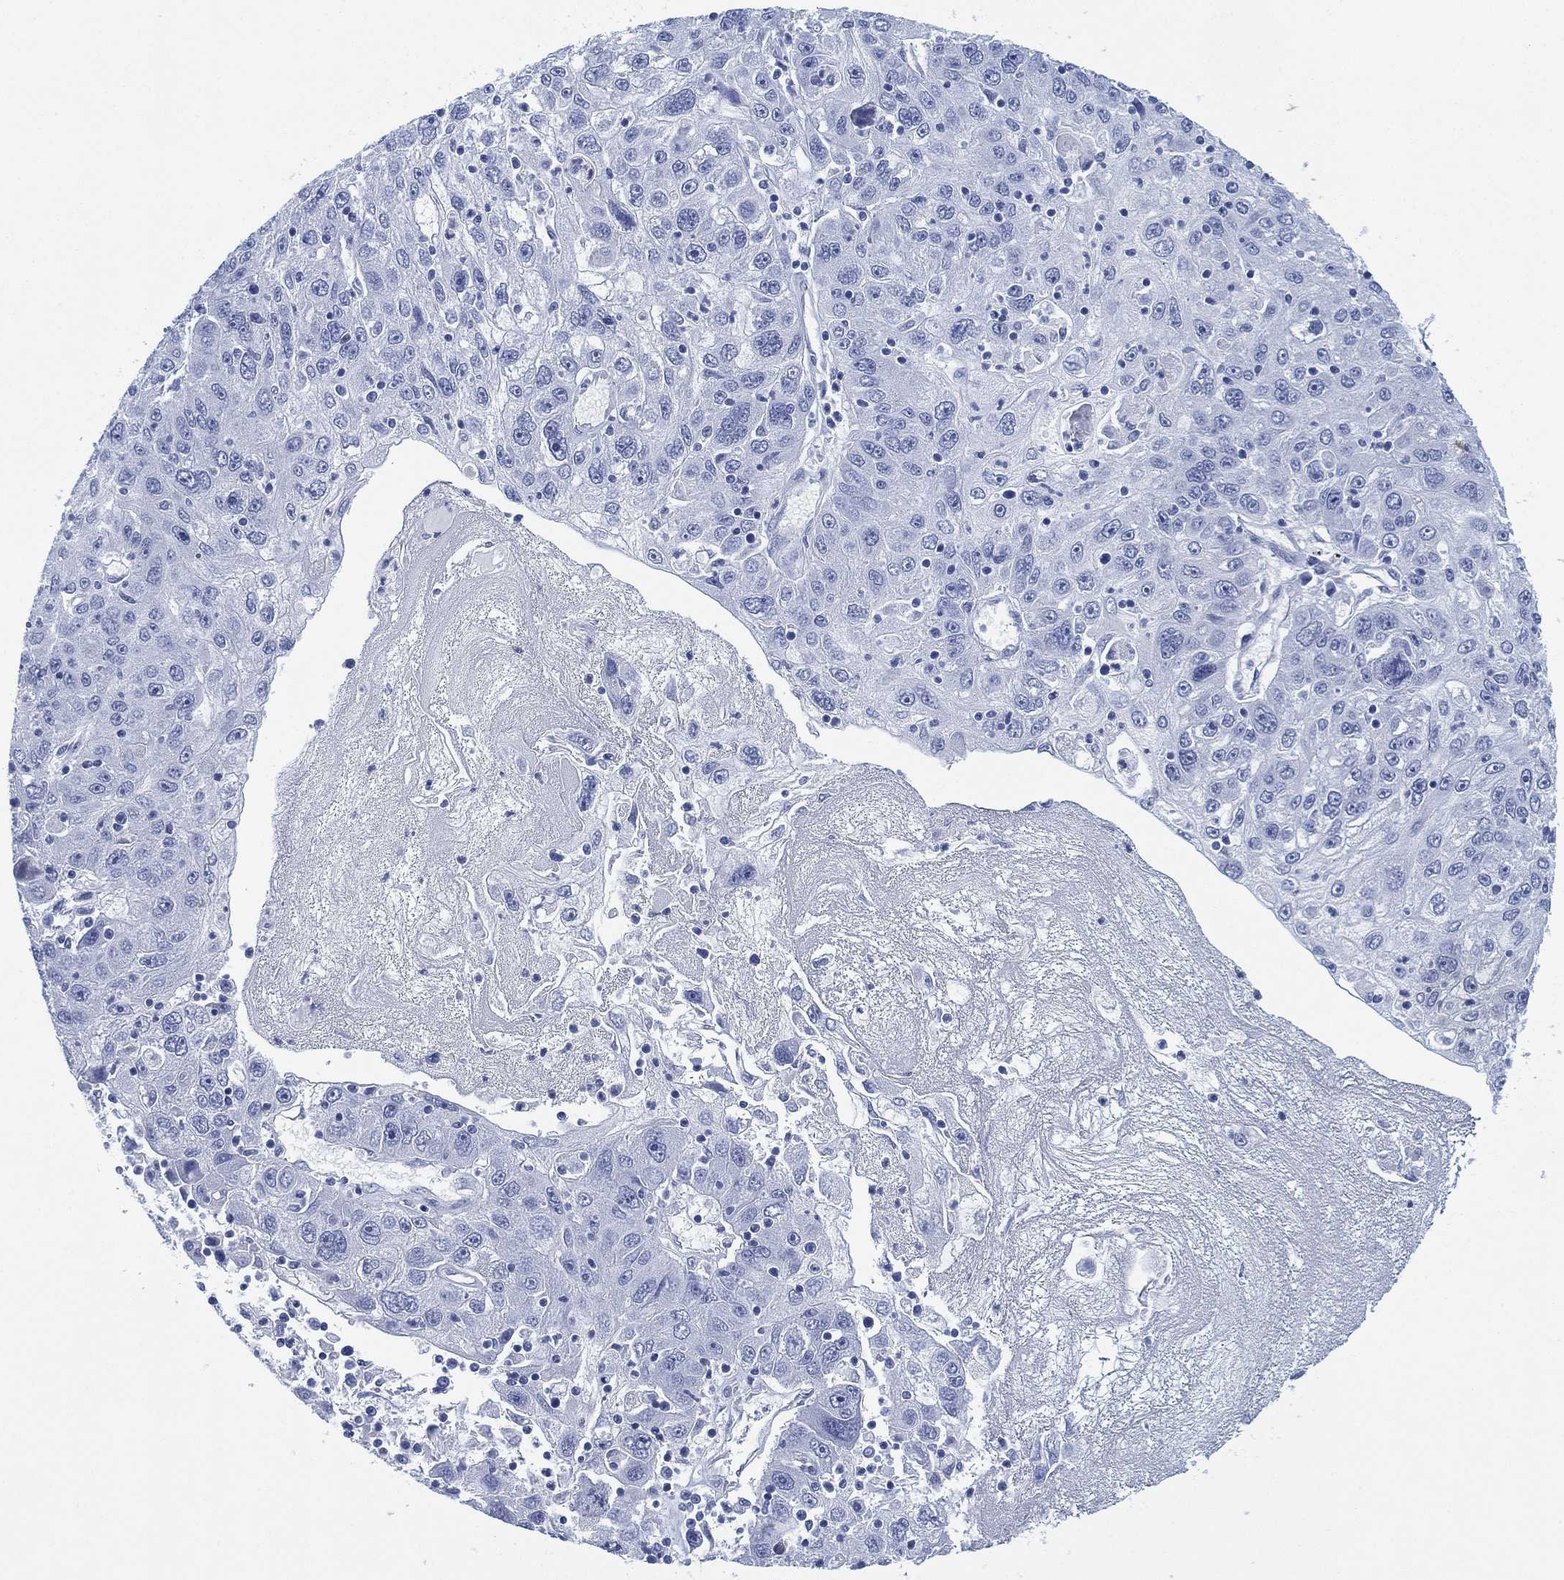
{"staining": {"intensity": "negative", "quantity": "none", "location": "none"}, "tissue": "stomach cancer", "cell_type": "Tumor cells", "image_type": "cancer", "snomed": [{"axis": "morphology", "description": "Adenocarcinoma, NOS"}, {"axis": "topography", "description": "Stomach"}], "caption": "Immunohistochemical staining of human adenocarcinoma (stomach) reveals no significant expression in tumor cells.", "gene": "PSKH2", "patient": {"sex": "male", "age": 56}}